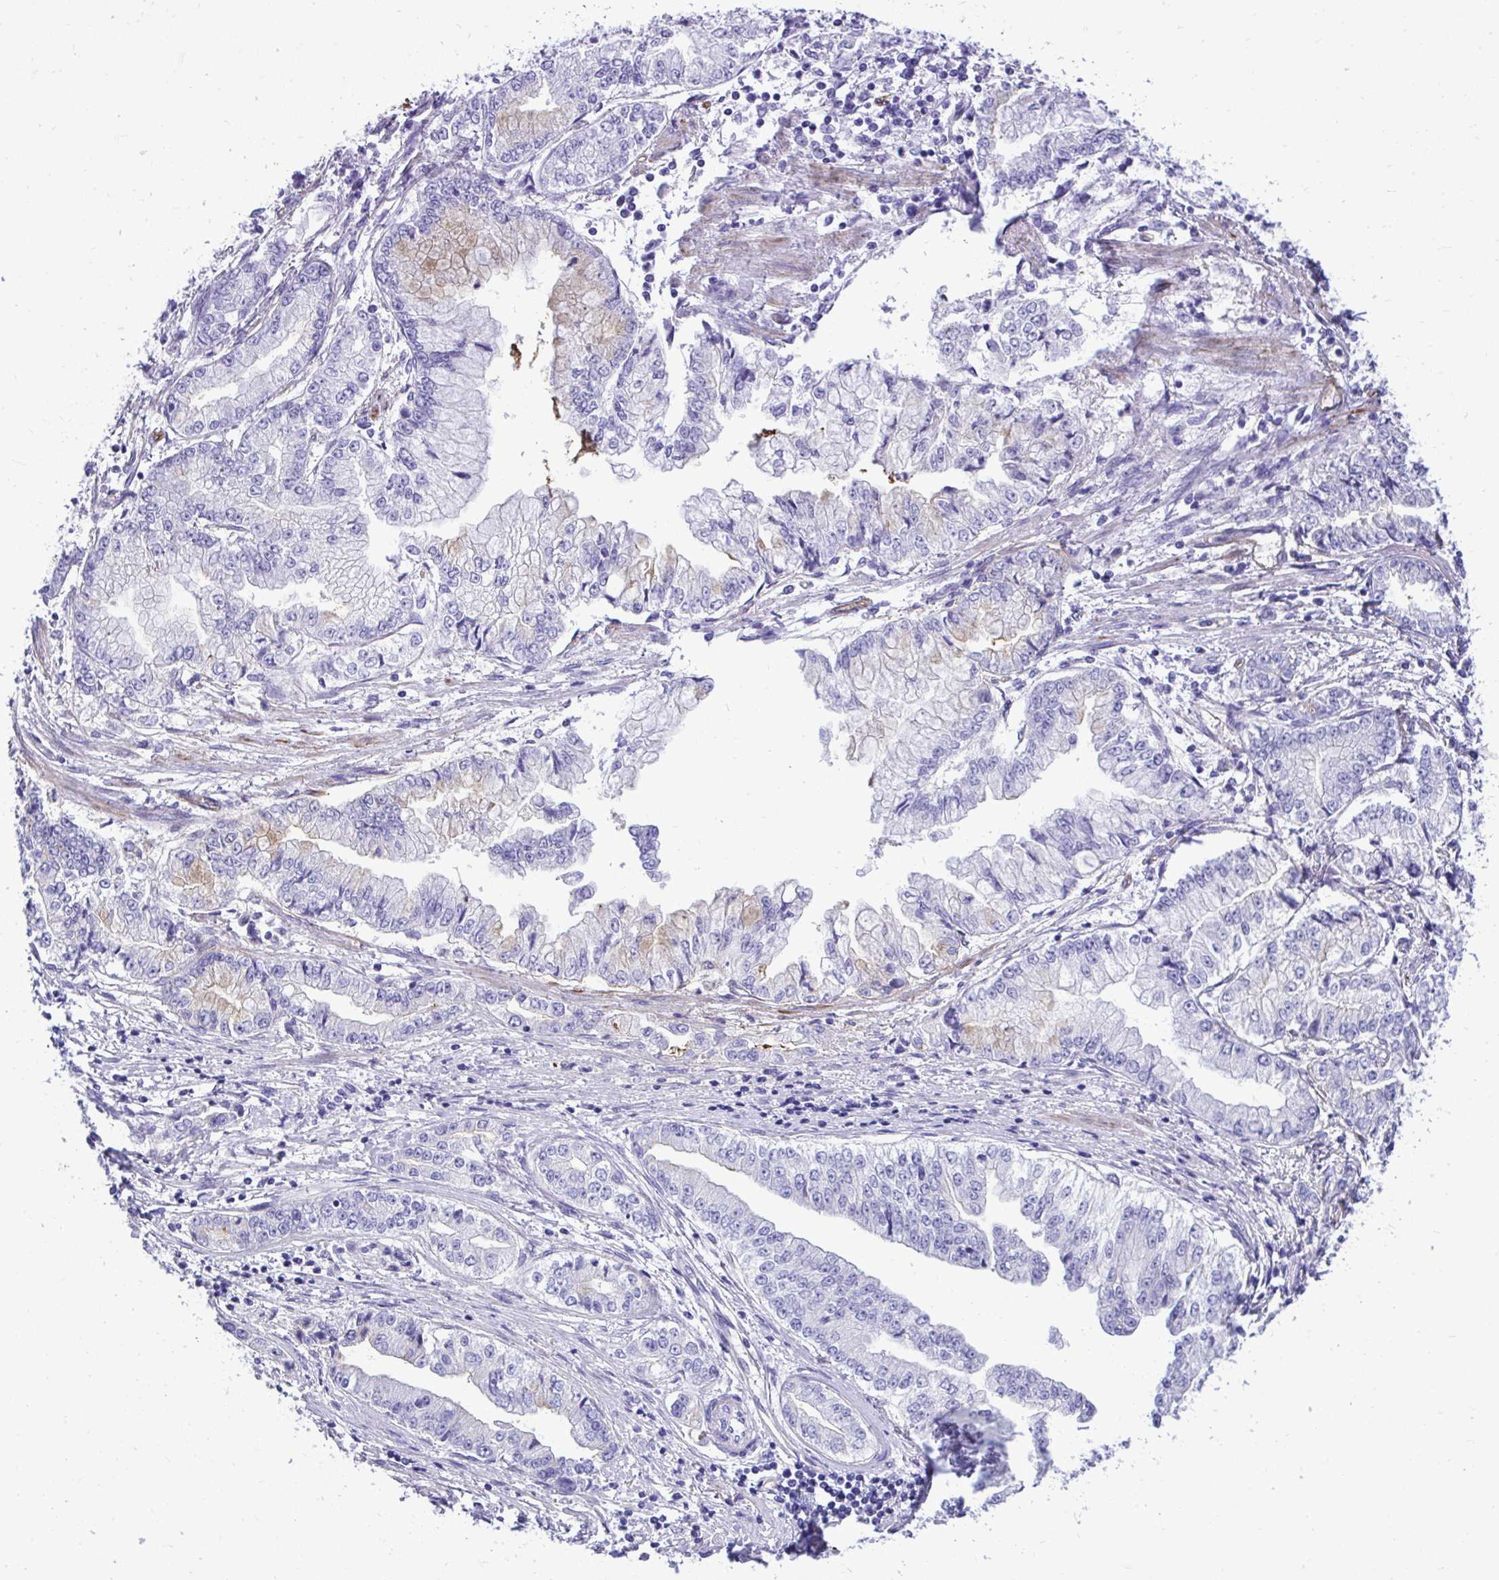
{"staining": {"intensity": "negative", "quantity": "none", "location": "none"}, "tissue": "stomach cancer", "cell_type": "Tumor cells", "image_type": "cancer", "snomed": [{"axis": "morphology", "description": "Adenocarcinoma, NOS"}, {"axis": "topography", "description": "Stomach, upper"}], "caption": "A micrograph of stomach cancer stained for a protein exhibits no brown staining in tumor cells.", "gene": "ABCG2", "patient": {"sex": "female", "age": 74}}